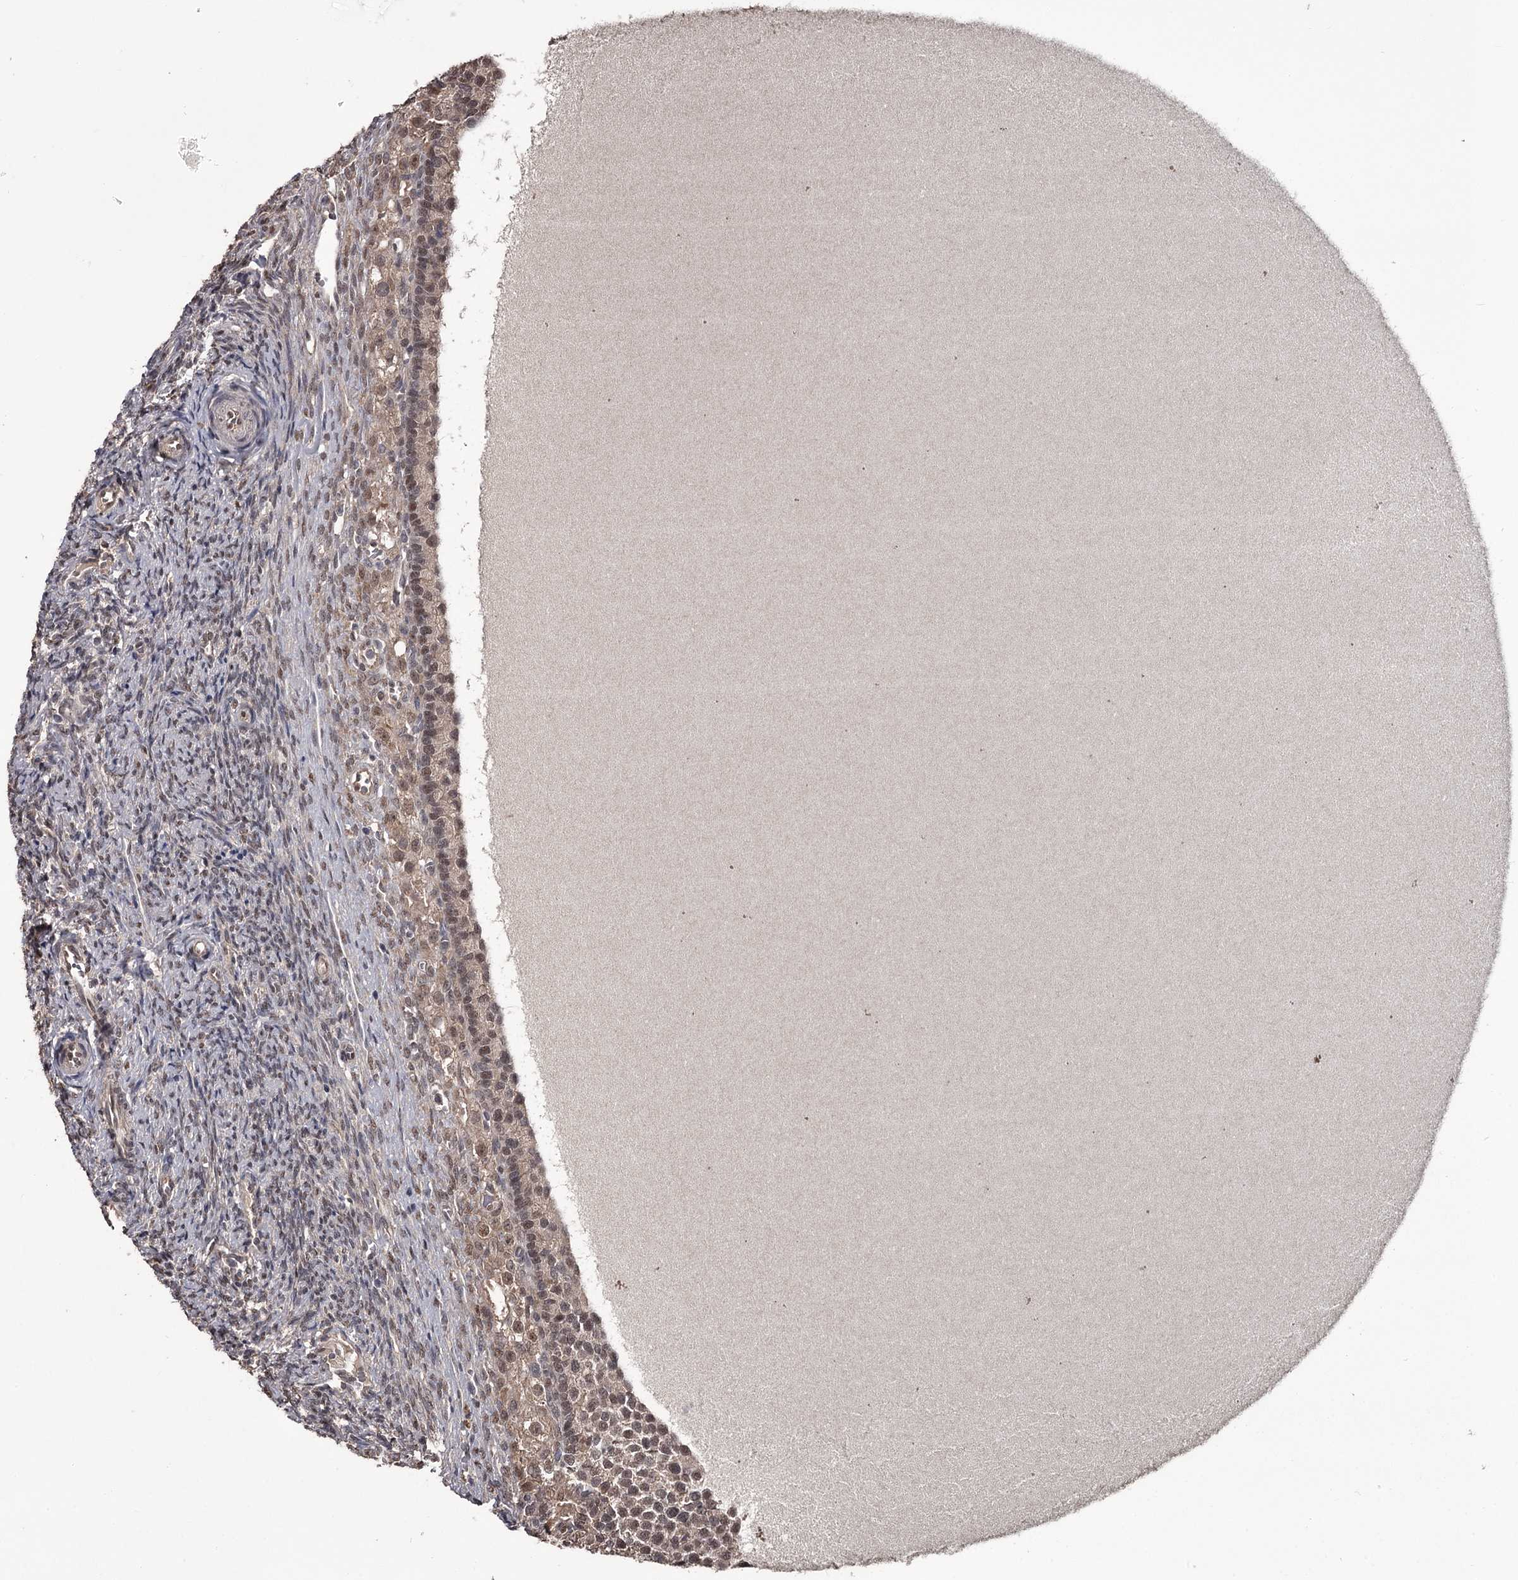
{"staining": {"intensity": "moderate", "quantity": ">75%", "location": "nuclear"}, "tissue": "ovary", "cell_type": "Follicle cells", "image_type": "normal", "snomed": [{"axis": "morphology", "description": "Normal tissue, NOS"}, {"axis": "topography", "description": "Ovary"}], "caption": "IHC (DAB (3,3'-diaminobenzidine)) staining of normal human ovary displays moderate nuclear protein staining in about >75% of follicle cells. (DAB IHC with brightfield microscopy, high magnification).", "gene": "PRPF40B", "patient": {"sex": "female", "age": 41}}